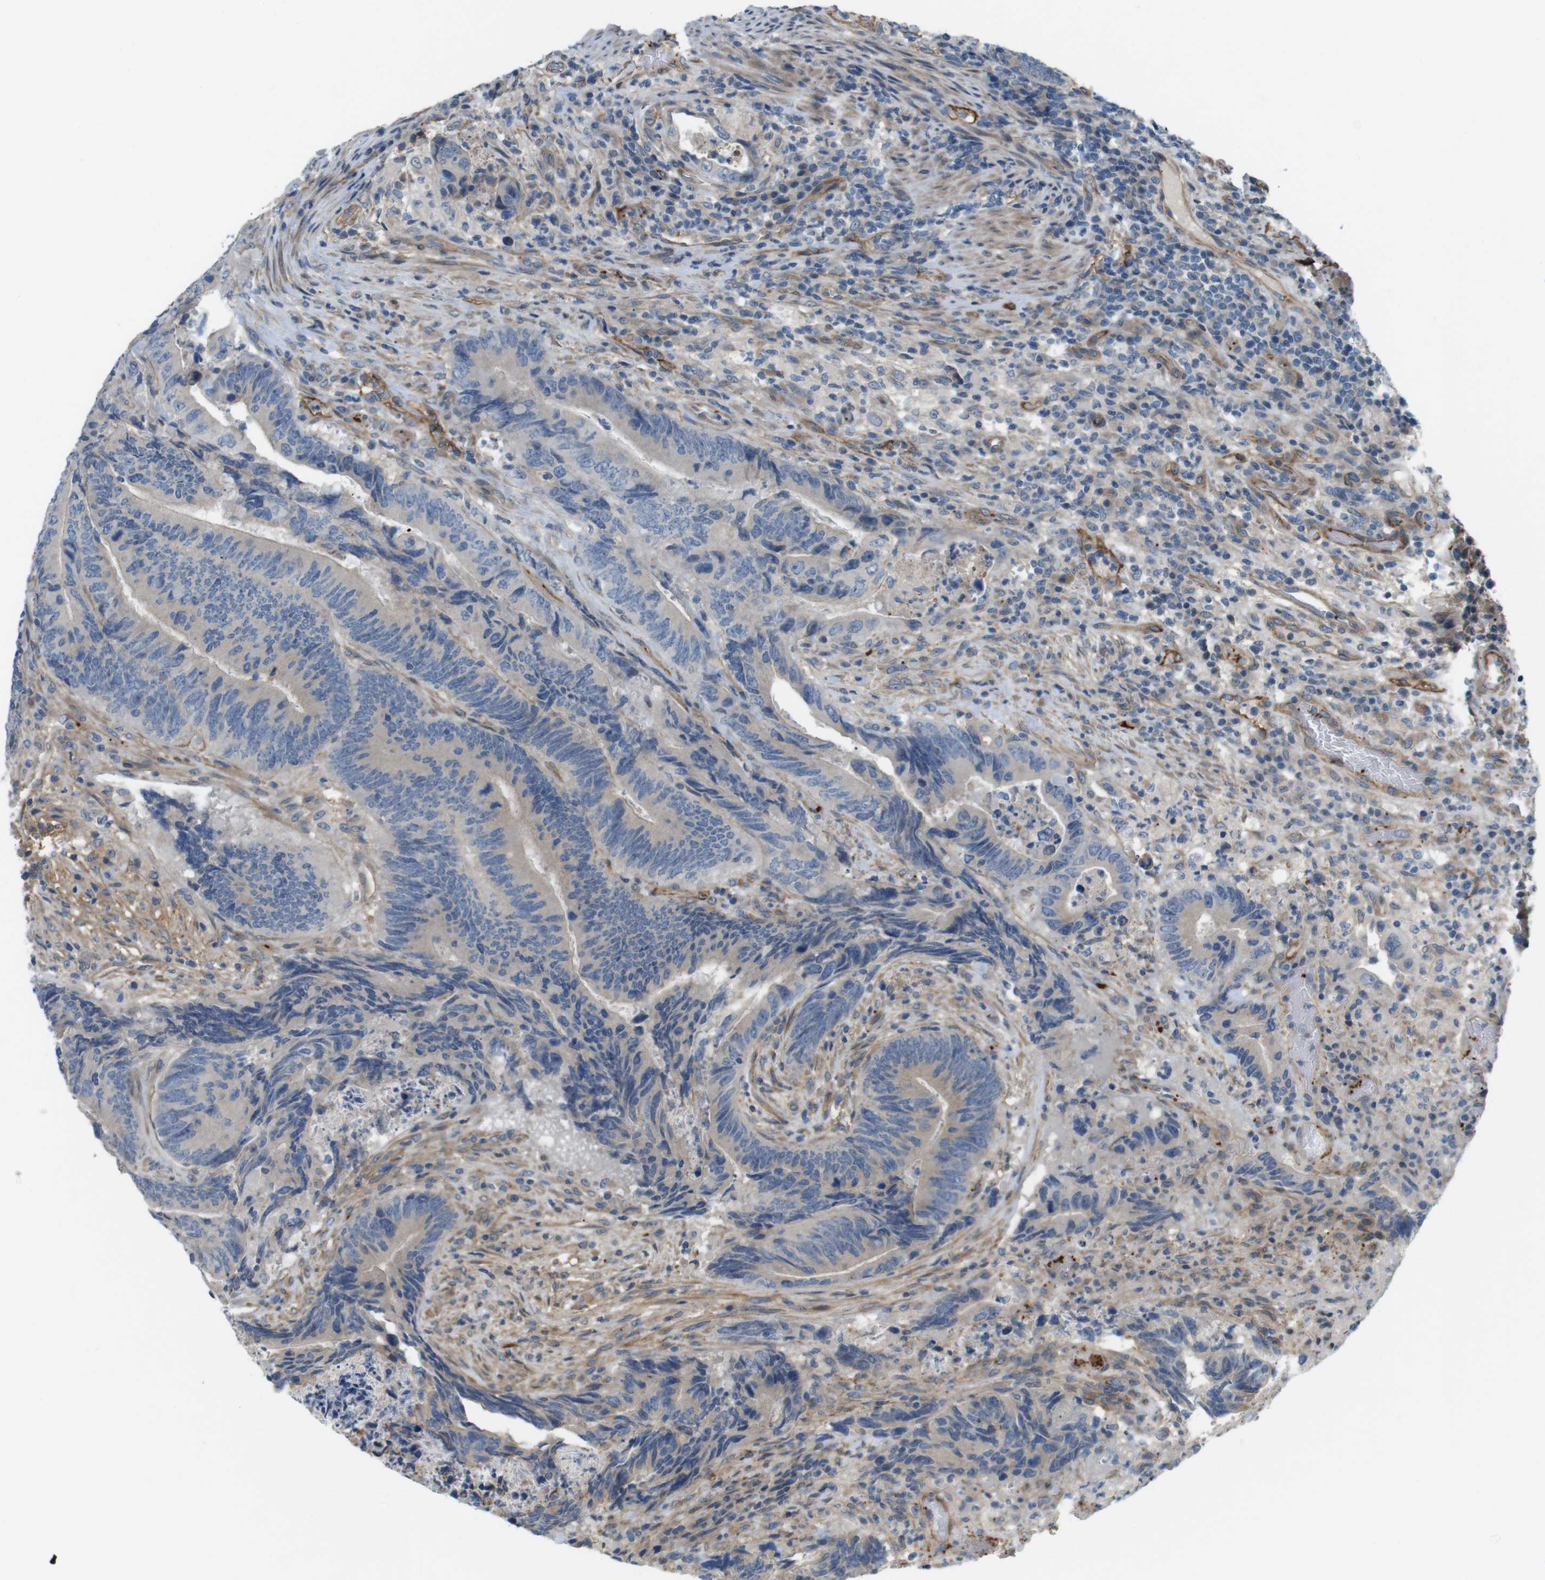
{"staining": {"intensity": "weak", "quantity": "25%-75%", "location": "cytoplasmic/membranous"}, "tissue": "colorectal cancer", "cell_type": "Tumor cells", "image_type": "cancer", "snomed": [{"axis": "morphology", "description": "Normal tissue, NOS"}, {"axis": "morphology", "description": "Adenocarcinoma, NOS"}, {"axis": "topography", "description": "Colon"}], "caption": "Colorectal cancer was stained to show a protein in brown. There is low levels of weak cytoplasmic/membranous positivity in about 25%-75% of tumor cells. The staining is performed using DAB (3,3'-diaminobenzidine) brown chromogen to label protein expression. The nuclei are counter-stained blue using hematoxylin.", "gene": "BVES", "patient": {"sex": "male", "age": 56}}